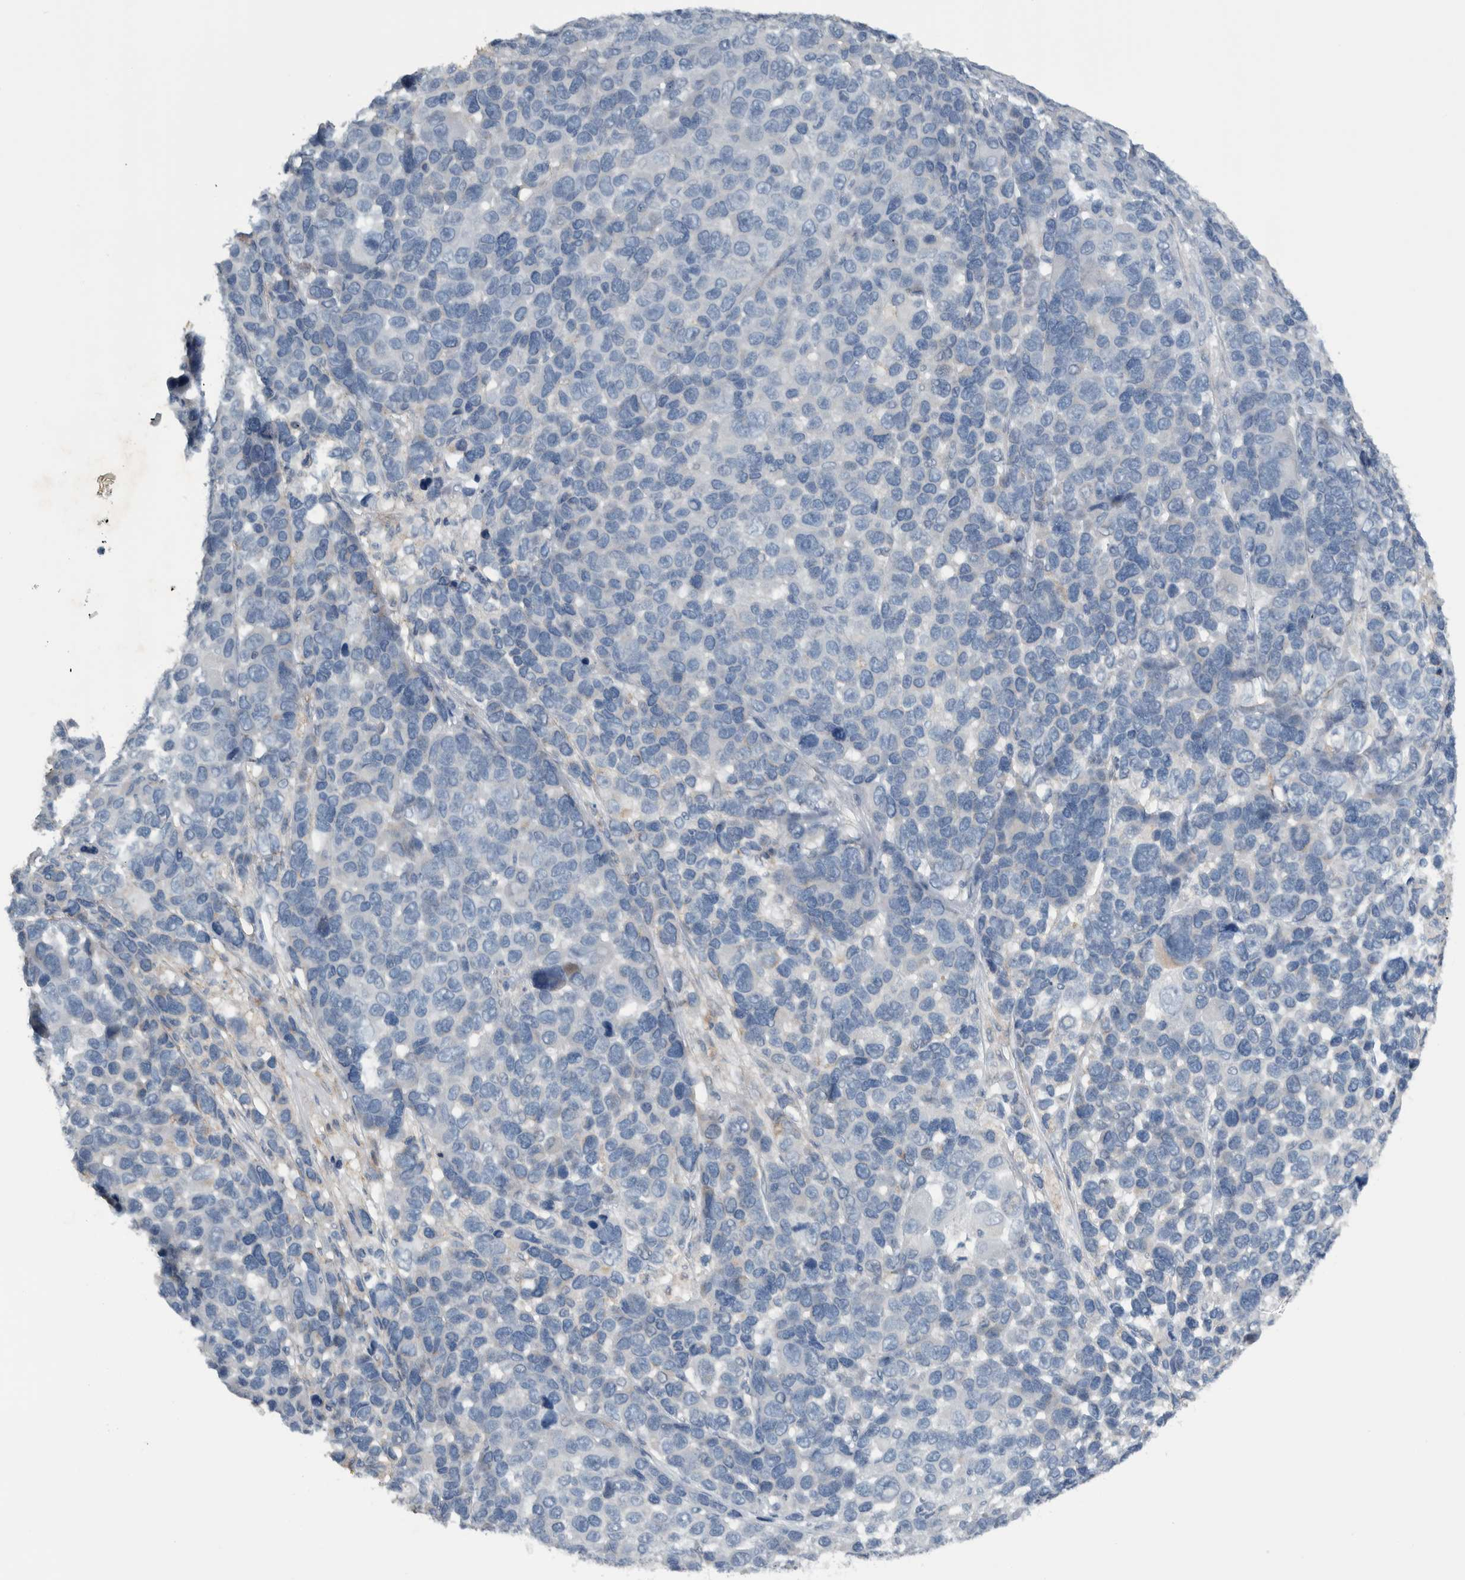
{"staining": {"intensity": "negative", "quantity": "none", "location": "none"}, "tissue": "melanoma", "cell_type": "Tumor cells", "image_type": "cancer", "snomed": [{"axis": "morphology", "description": "Malignant melanoma, NOS"}, {"axis": "topography", "description": "Skin"}], "caption": "This photomicrograph is of melanoma stained with IHC to label a protein in brown with the nuclei are counter-stained blue. There is no expression in tumor cells.", "gene": "NT5C2", "patient": {"sex": "male", "age": 53}}